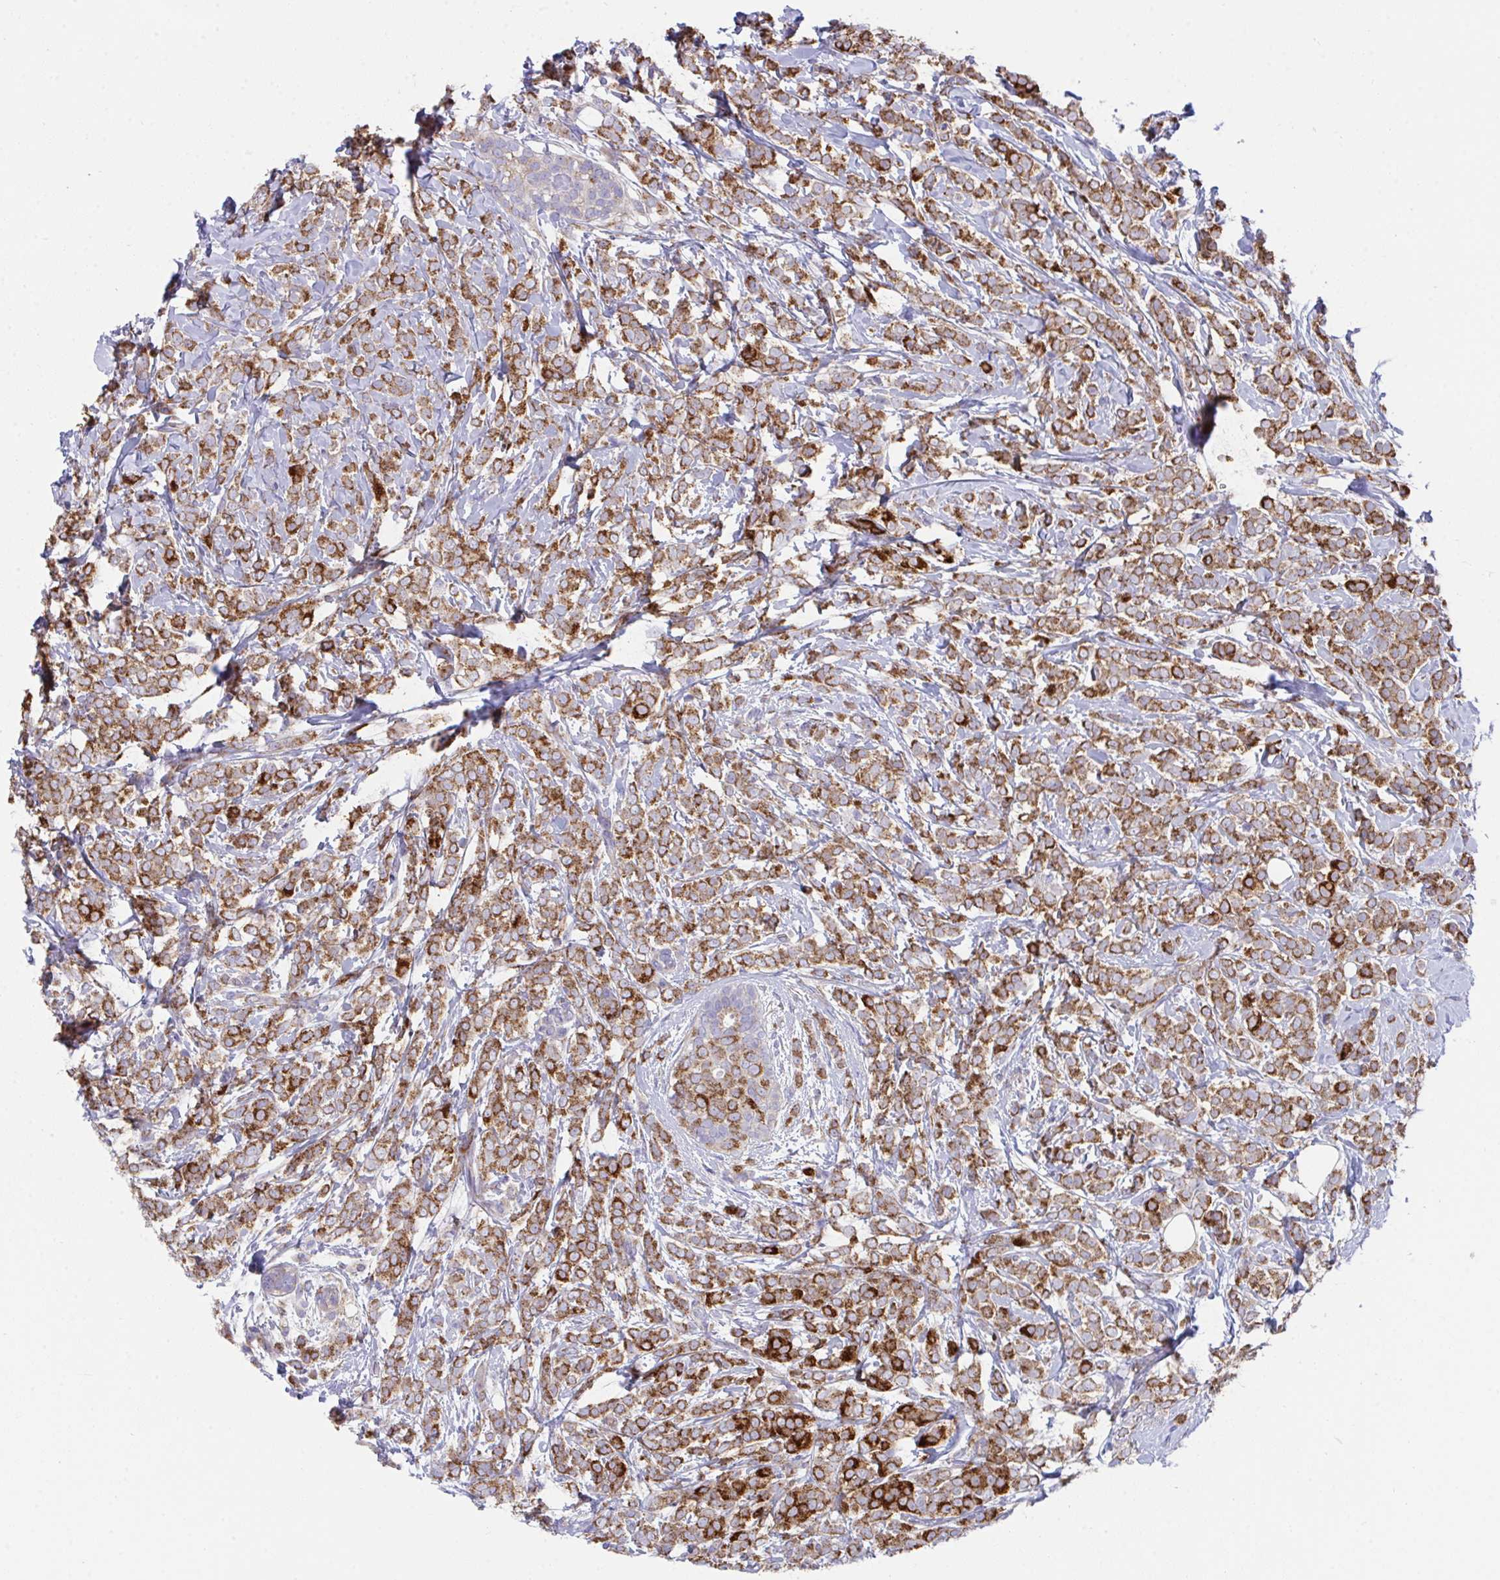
{"staining": {"intensity": "strong", "quantity": ">75%", "location": "cytoplasmic/membranous"}, "tissue": "breast cancer", "cell_type": "Tumor cells", "image_type": "cancer", "snomed": [{"axis": "morphology", "description": "Lobular carcinoma"}, {"axis": "topography", "description": "Breast"}], "caption": "Breast cancer (lobular carcinoma) stained with DAB IHC exhibits high levels of strong cytoplasmic/membranous expression in approximately >75% of tumor cells.", "gene": "MIA3", "patient": {"sex": "female", "age": 49}}